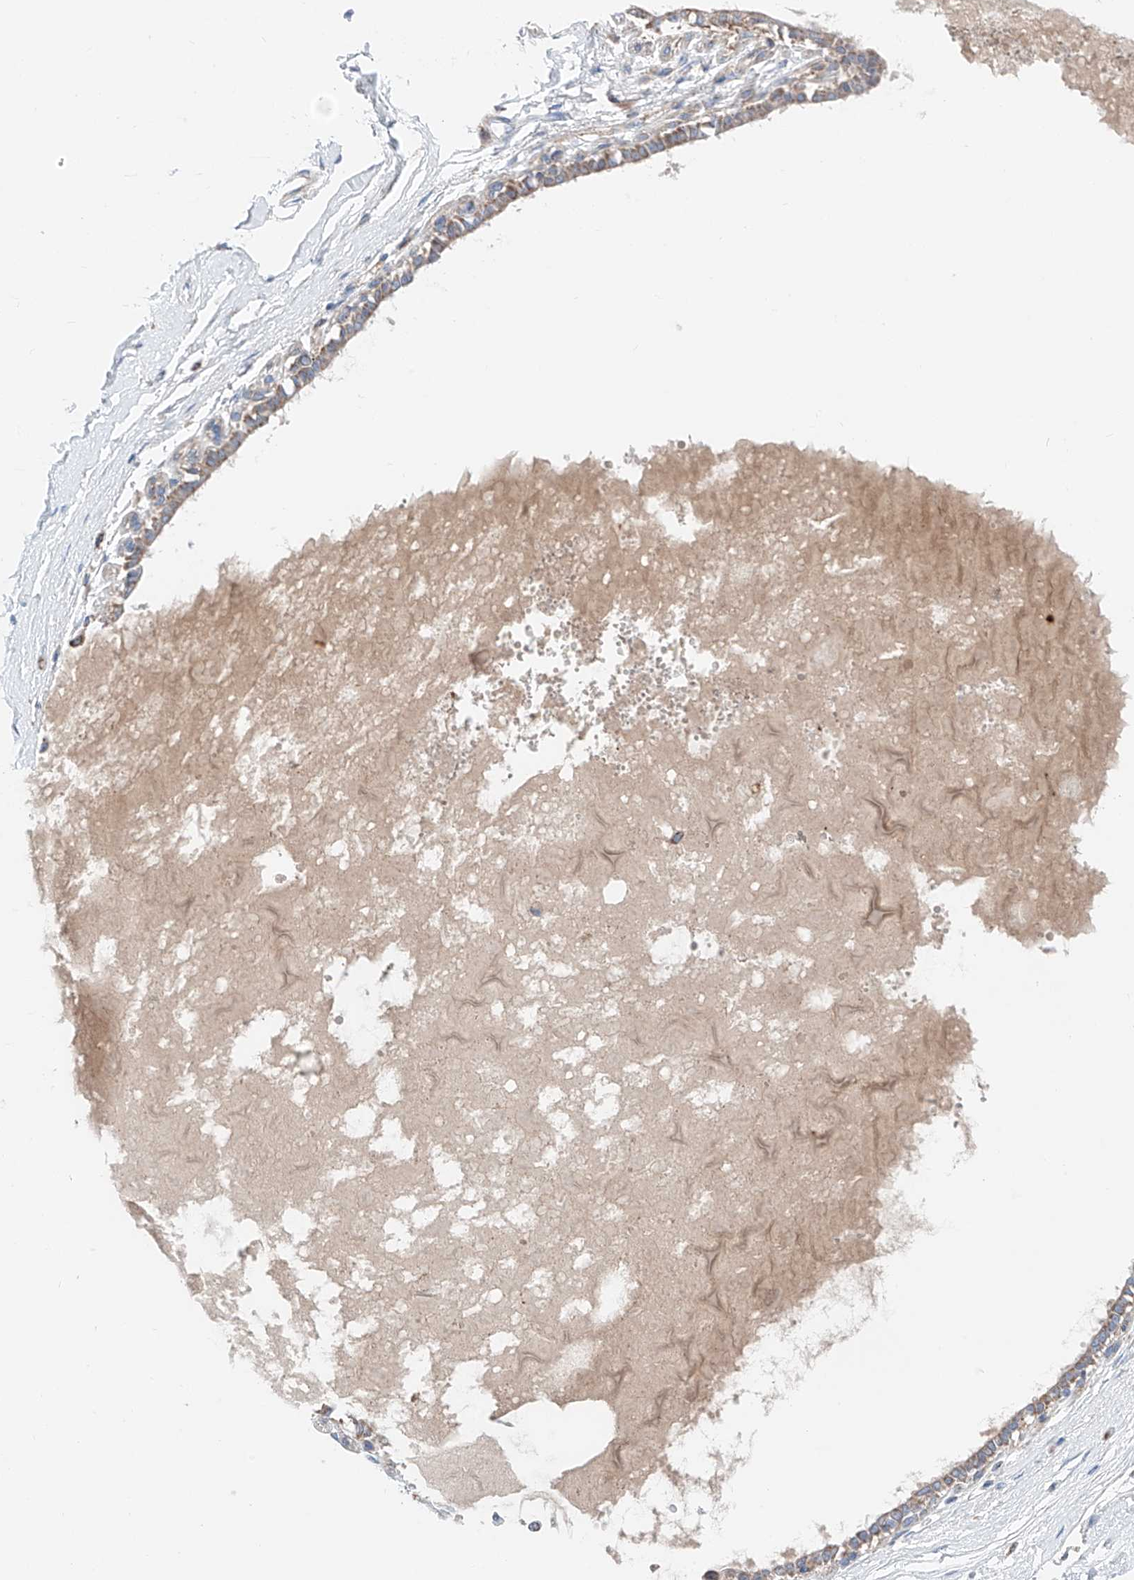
{"staining": {"intensity": "negative", "quantity": "none", "location": "none"}, "tissue": "breast", "cell_type": "Adipocytes", "image_type": "normal", "snomed": [{"axis": "morphology", "description": "Normal tissue, NOS"}, {"axis": "topography", "description": "Breast"}], "caption": "Protein analysis of normal breast shows no significant expression in adipocytes. The staining is performed using DAB brown chromogen with nuclei counter-stained in using hematoxylin.", "gene": "MRAP", "patient": {"sex": "female", "age": 45}}